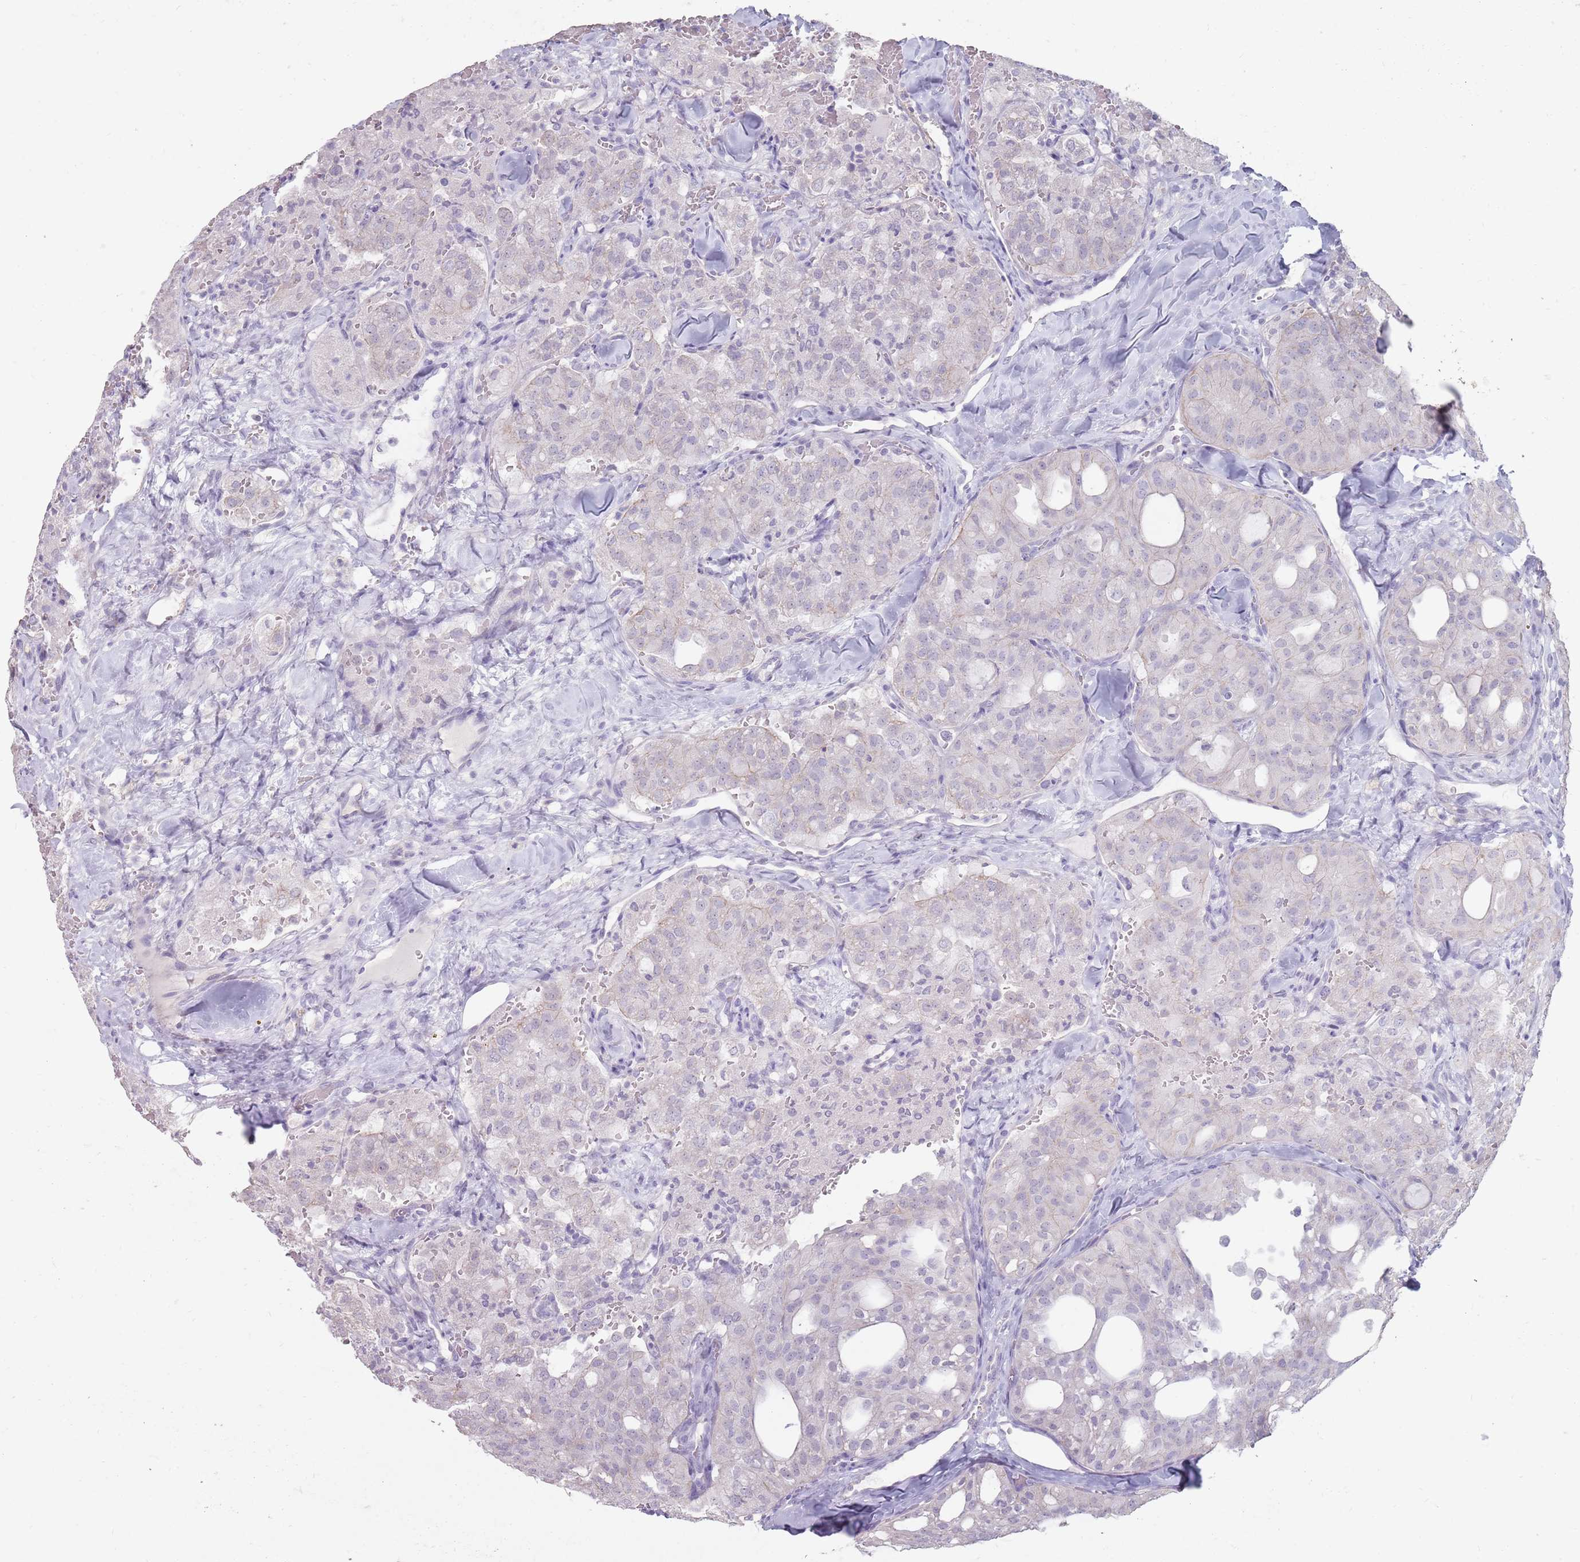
{"staining": {"intensity": "negative", "quantity": "none", "location": "none"}, "tissue": "thyroid cancer", "cell_type": "Tumor cells", "image_type": "cancer", "snomed": [{"axis": "morphology", "description": "Follicular adenoma carcinoma, NOS"}, {"axis": "topography", "description": "Thyroid gland"}], "caption": "This is an immunohistochemistry histopathology image of thyroid cancer. There is no expression in tumor cells.", "gene": "STYK1", "patient": {"sex": "male", "age": 75}}